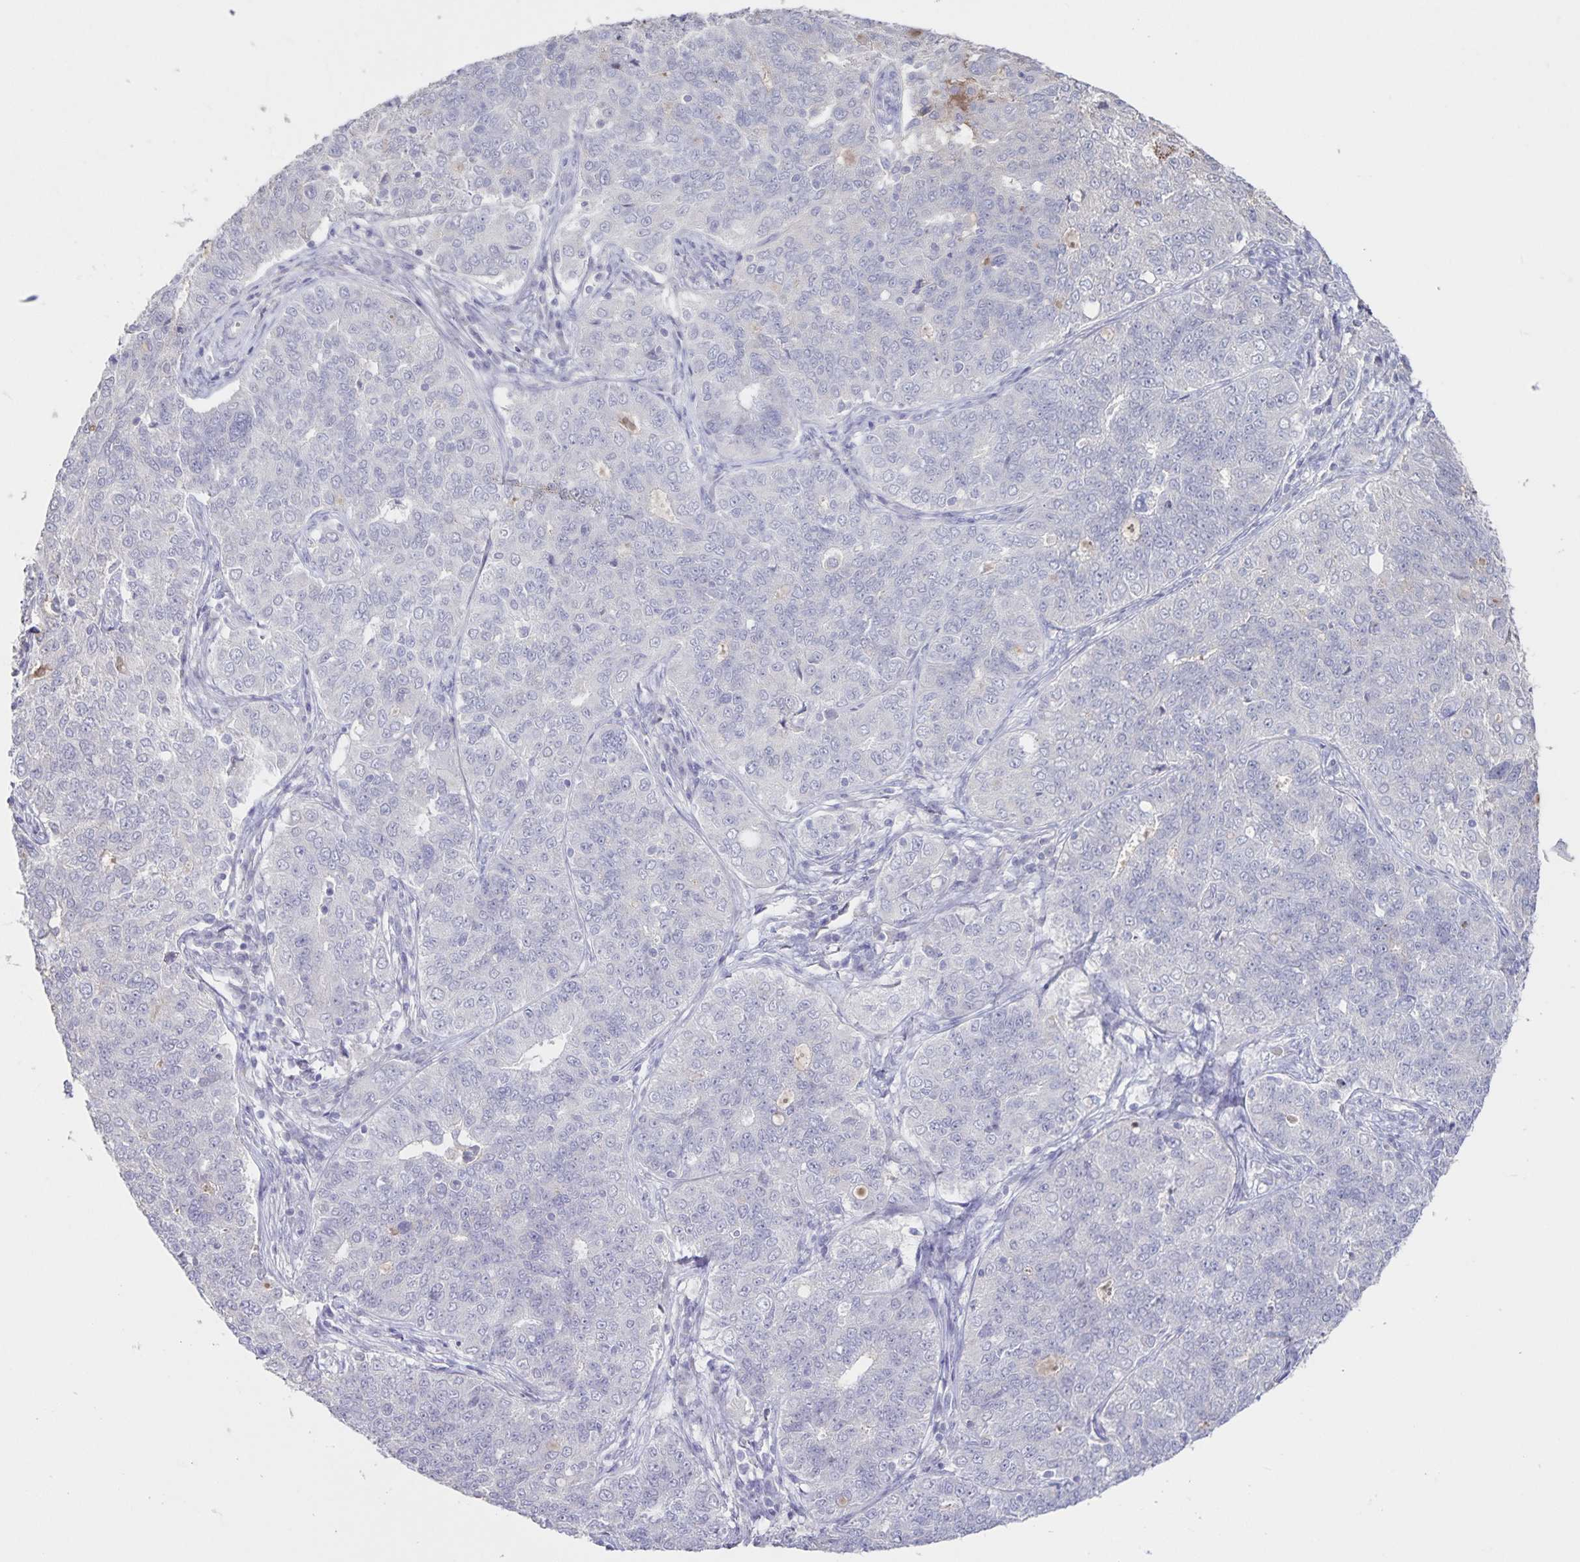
{"staining": {"intensity": "negative", "quantity": "none", "location": "none"}, "tissue": "endometrial cancer", "cell_type": "Tumor cells", "image_type": "cancer", "snomed": [{"axis": "morphology", "description": "Adenocarcinoma, NOS"}, {"axis": "topography", "description": "Endometrium"}], "caption": "DAB (3,3'-diaminobenzidine) immunohistochemical staining of human adenocarcinoma (endometrial) shows no significant positivity in tumor cells.", "gene": "INSL5", "patient": {"sex": "female", "age": 43}}